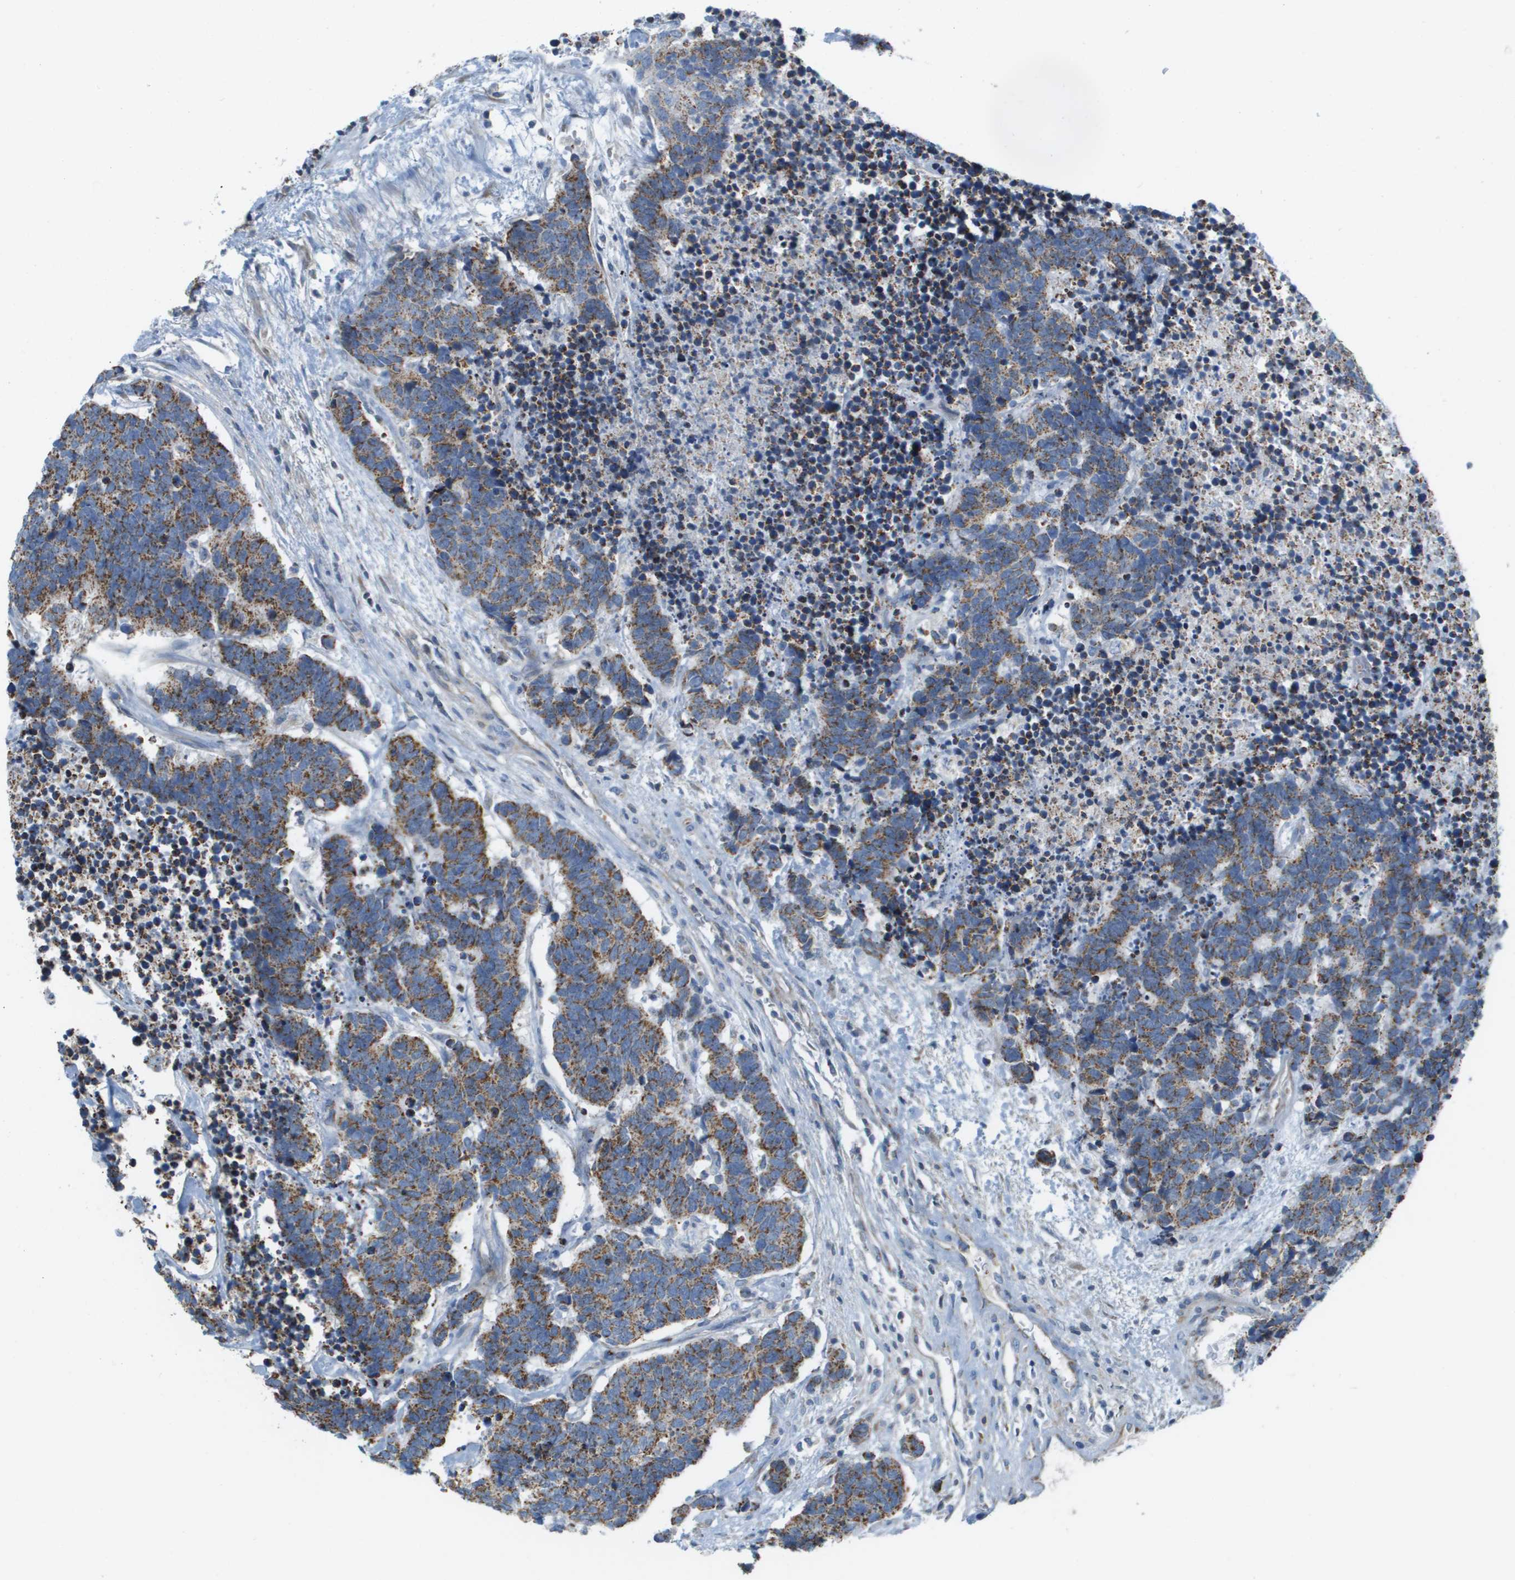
{"staining": {"intensity": "strong", "quantity": ">75%", "location": "cytoplasmic/membranous"}, "tissue": "carcinoid", "cell_type": "Tumor cells", "image_type": "cancer", "snomed": [{"axis": "morphology", "description": "Carcinoma, NOS"}, {"axis": "morphology", "description": "Carcinoid, malignant, NOS"}, {"axis": "topography", "description": "Urinary bladder"}], "caption": "Immunohistochemistry histopathology image of neoplastic tissue: malignant carcinoid stained using immunohistochemistry (IHC) displays high levels of strong protein expression localized specifically in the cytoplasmic/membranous of tumor cells, appearing as a cytoplasmic/membranous brown color.", "gene": "GALNT6", "patient": {"sex": "male", "age": 57}}